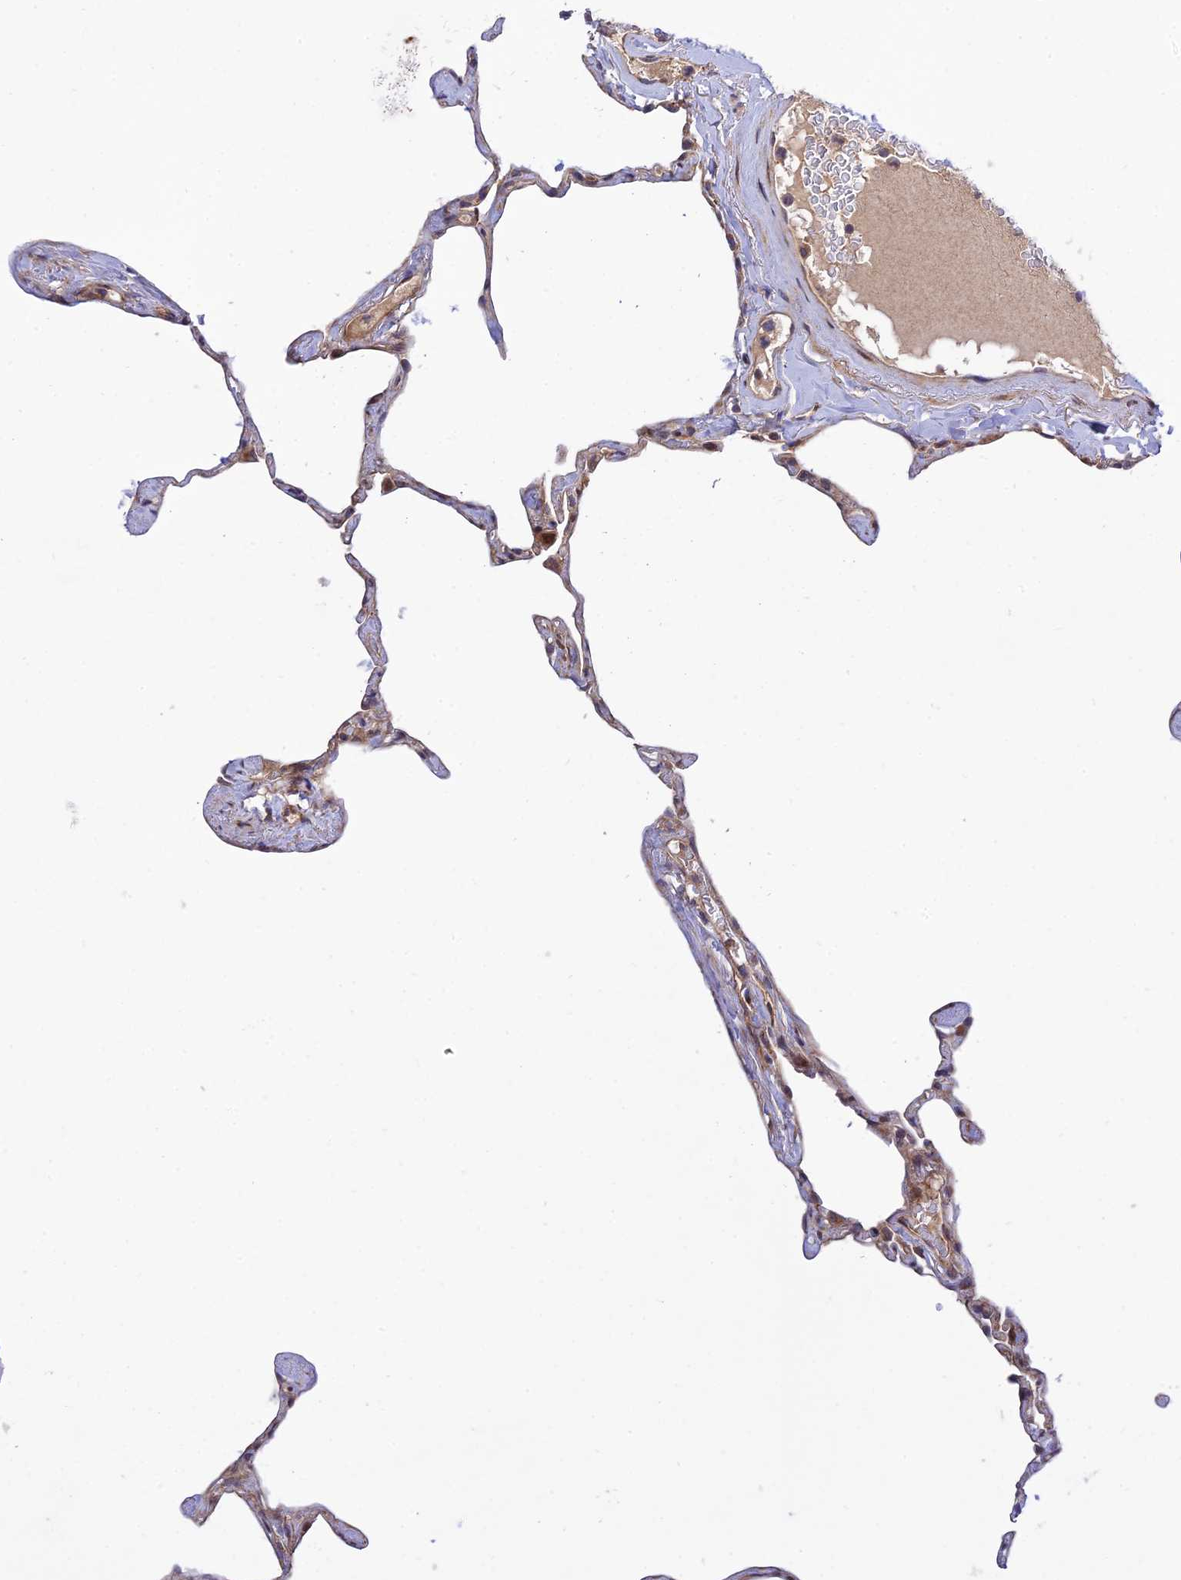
{"staining": {"intensity": "weak", "quantity": "25%-75%", "location": "cytoplasmic/membranous"}, "tissue": "lung", "cell_type": "Alveolar cells", "image_type": "normal", "snomed": [{"axis": "morphology", "description": "Normal tissue, NOS"}, {"axis": "topography", "description": "Lung"}], "caption": "Weak cytoplasmic/membranous staining for a protein is appreciated in about 25%-75% of alveolar cells of benign lung using immunohistochemistry (IHC).", "gene": "PLEKHG2", "patient": {"sex": "male", "age": 65}}